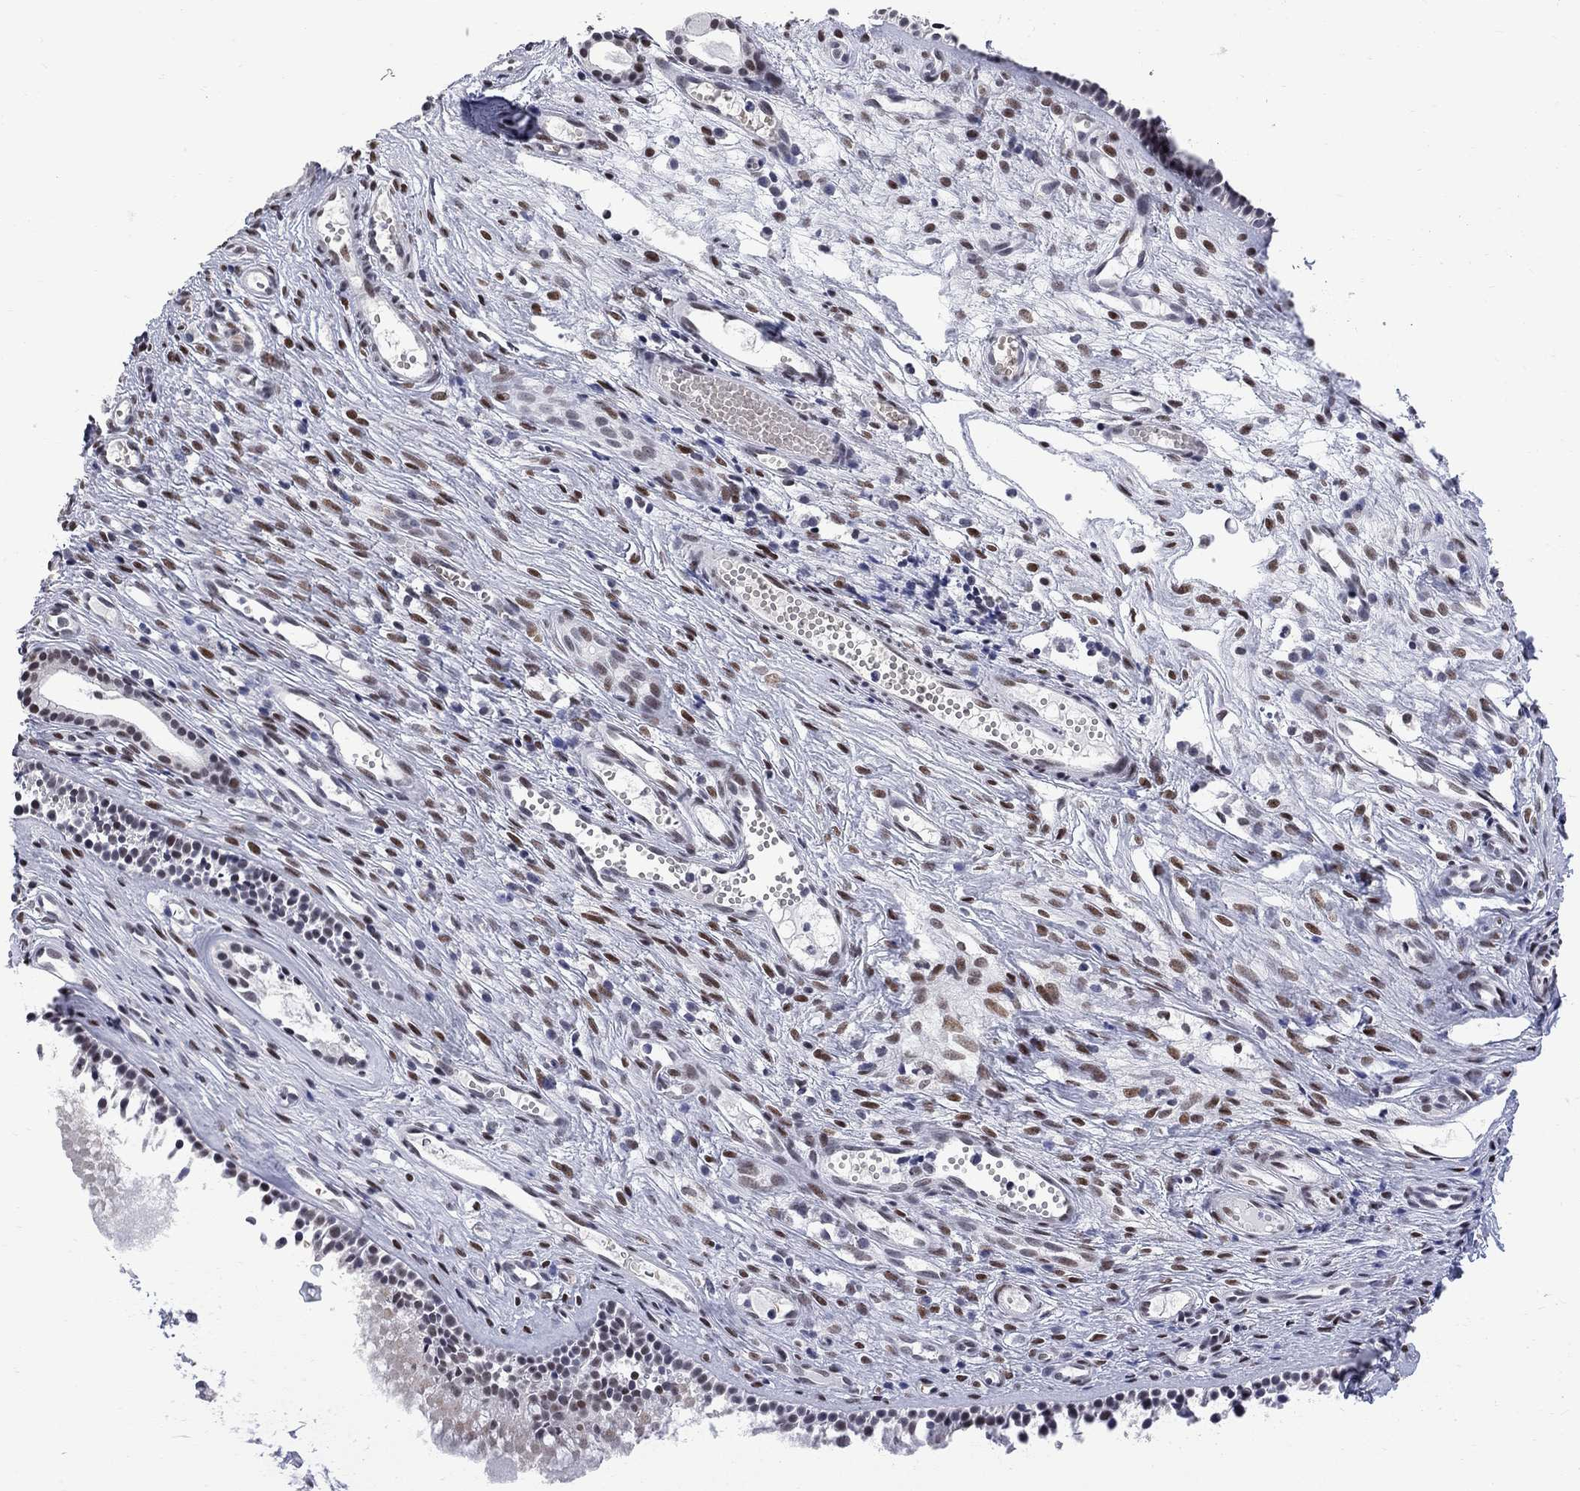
{"staining": {"intensity": "moderate", "quantity": "<25%", "location": "nuclear"}, "tissue": "nasopharynx", "cell_type": "Respiratory epithelial cells", "image_type": "normal", "snomed": [{"axis": "morphology", "description": "Normal tissue, NOS"}, {"axis": "topography", "description": "Nasopharynx"}], "caption": "IHC (DAB (3,3'-diaminobenzidine)) staining of unremarkable human nasopharynx reveals moderate nuclear protein staining in approximately <25% of respiratory epithelial cells.", "gene": "ZBTB47", "patient": {"sex": "male", "age": 51}}